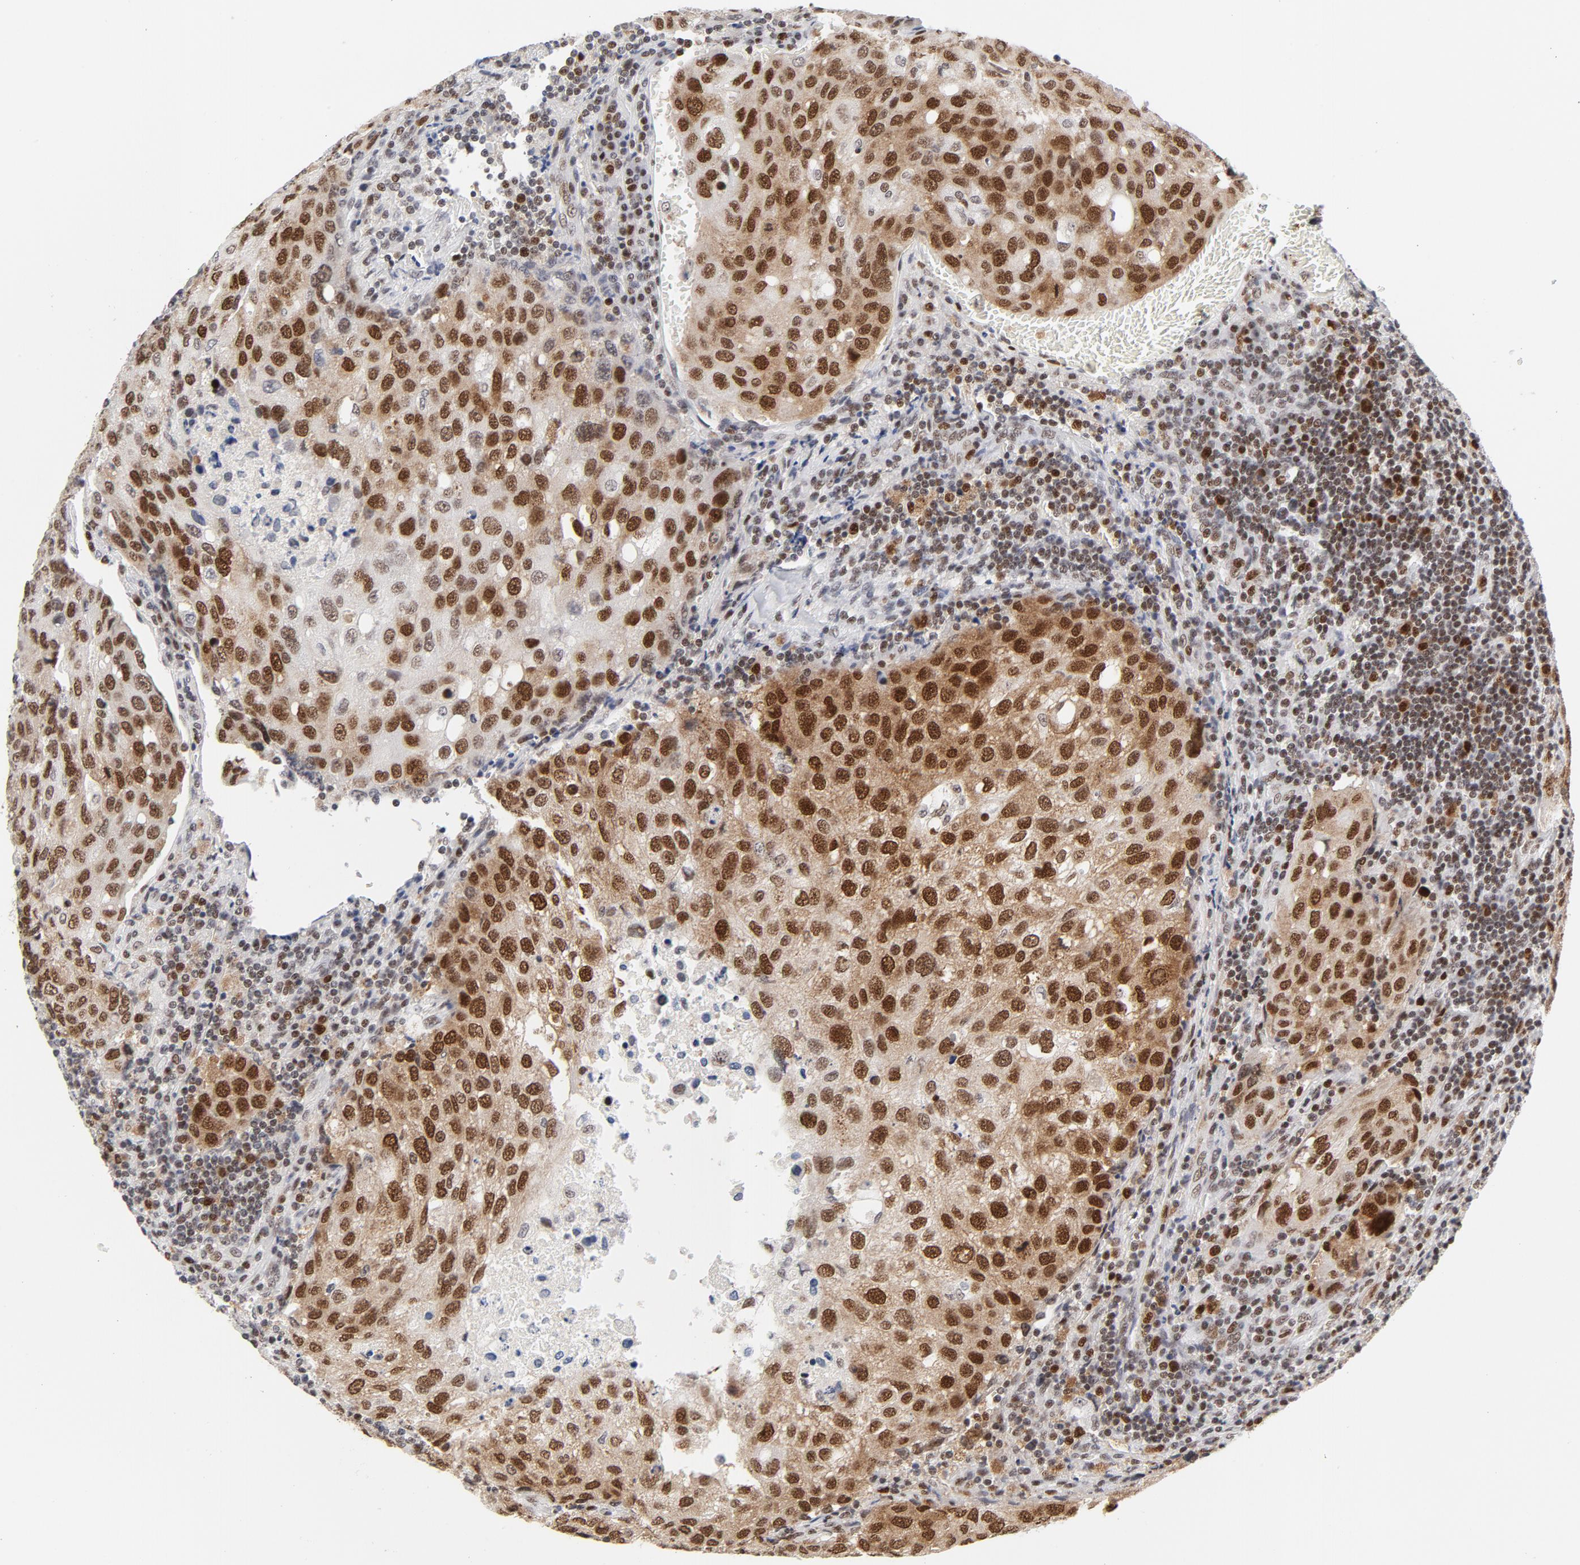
{"staining": {"intensity": "moderate", "quantity": ">75%", "location": "cytoplasmic/membranous,nuclear"}, "tissue": "urothelial cancer", "cell_type": "Tumor cells", "image_type": "cancer", "snomed": [{"axis": "morphology", "description": "Urothelial carcinoma, High grade"}, {"axis": "topography", "description": "Lymph node"}, {"axis": "topography", "description": "Urinary bladder"}], "caption": "Urothelial cancer was stained to show a protein in brown. There is medium levels of moderate cytoplasmic/membranous and nuclear expression in about >75% of tumor cells.", "gene": "RFC4", "patient": {"sex": "male", "age": 51}}